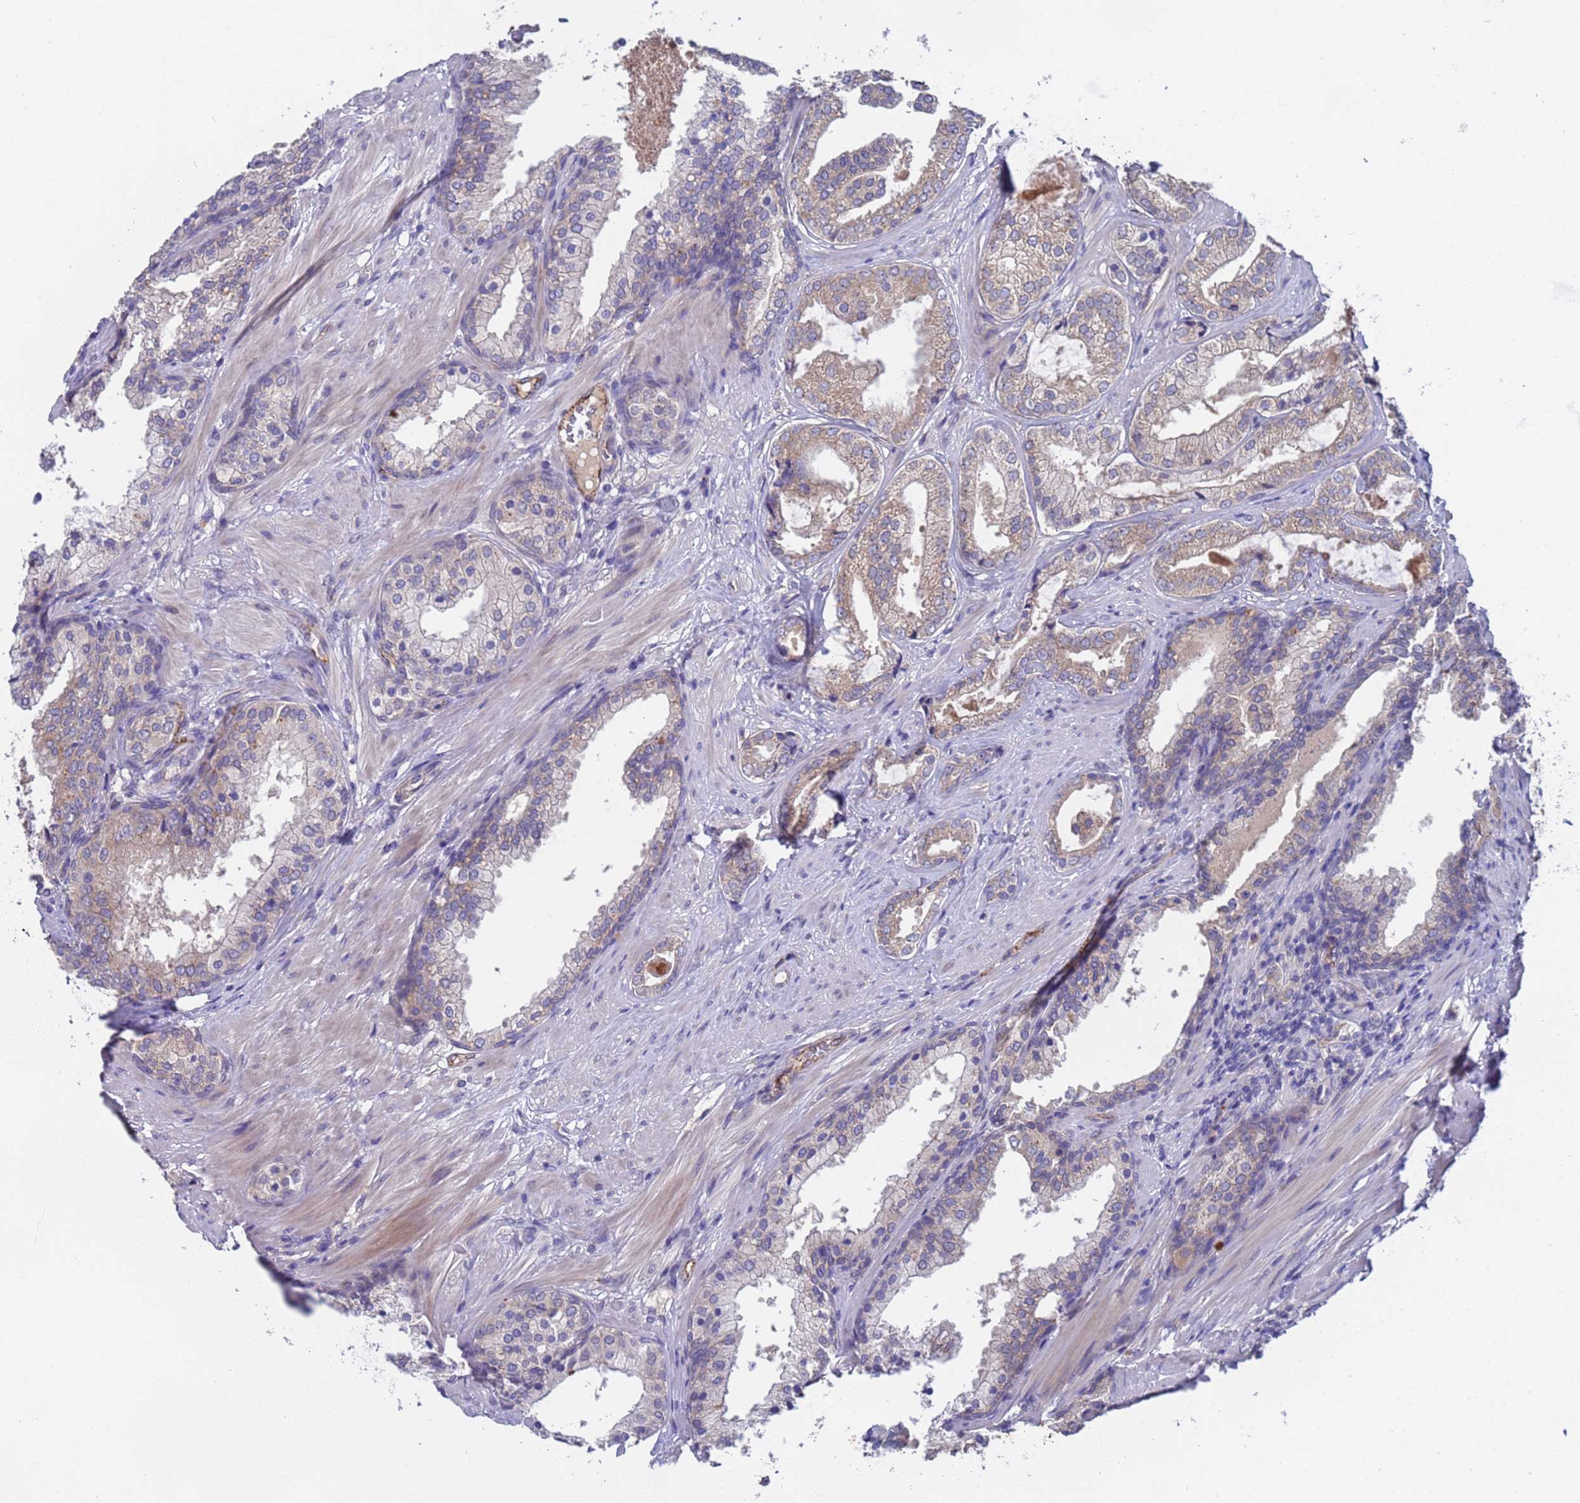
{"staining": {"intensity": "weak", "quantity": ">75%", "location": "cytoplasmic/membranous"}, "tissue": "prostate cancer", "cell_type": "Tumor cells", "image_type": "cancer", "snomed": [{"axis": "morphology", "description": "Adenocarcinoma, High grade"}, {"axis": "topography", "description": "Prostate"}], "caption": "Weak cytoplasmic/membranous positivity is seen in approximately >75% of tumor cells in high-grade adenocarcinoma (prostate).", "gene": "ZNF248", "patient": {"sex": "male", "age": 60}}